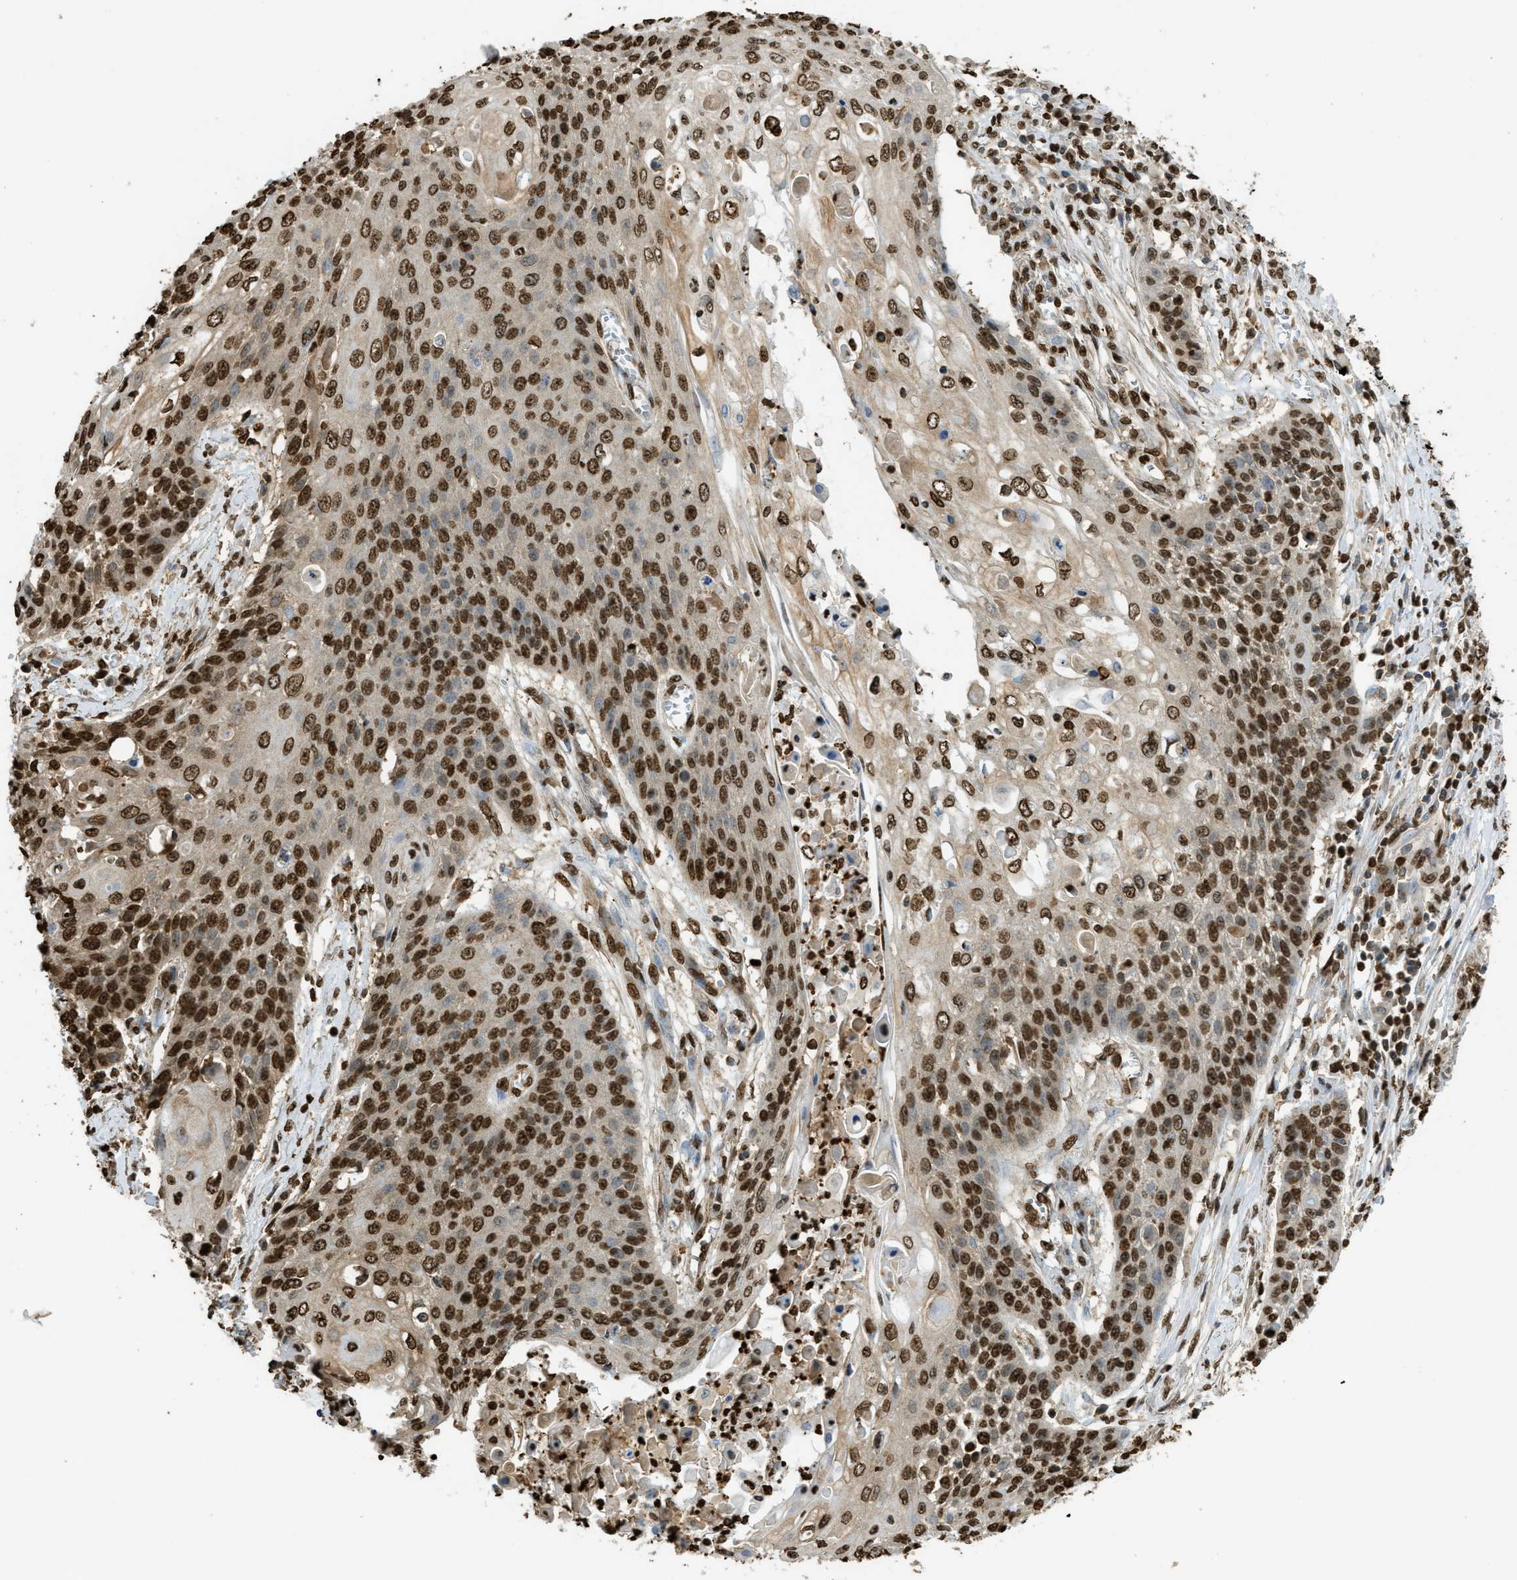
{"staining": {"intensity": "strong", "quantity": ">75%", "location": "nuclear"}, "tissue": "cervical cancer", "cell_type": "Tumor cells", "image_type": "cancer", "snomed": [{"axis": "morphology", "description": "Squamous cell carcinoma, NOS"}, {"axis": "topography", "description": "Cervix"}], "caption": "High-magnification brightfield microscopy of cervical squamous cell carcinoma stained with DAB (3,3'-diaminobenzidine) (brown) and counterstained with hematoxylin (blue). tumor cells exhibit strong nuclear staining is appreciated in approximately>75% of cells. The staining was performed using DAB to visualize the protein expression in brown, while the nuclei were stained in blue with hematoxylin (Magnification: 20x).", "gene": "NR5A2", "patient": {"sex": "female", "age": 39}}